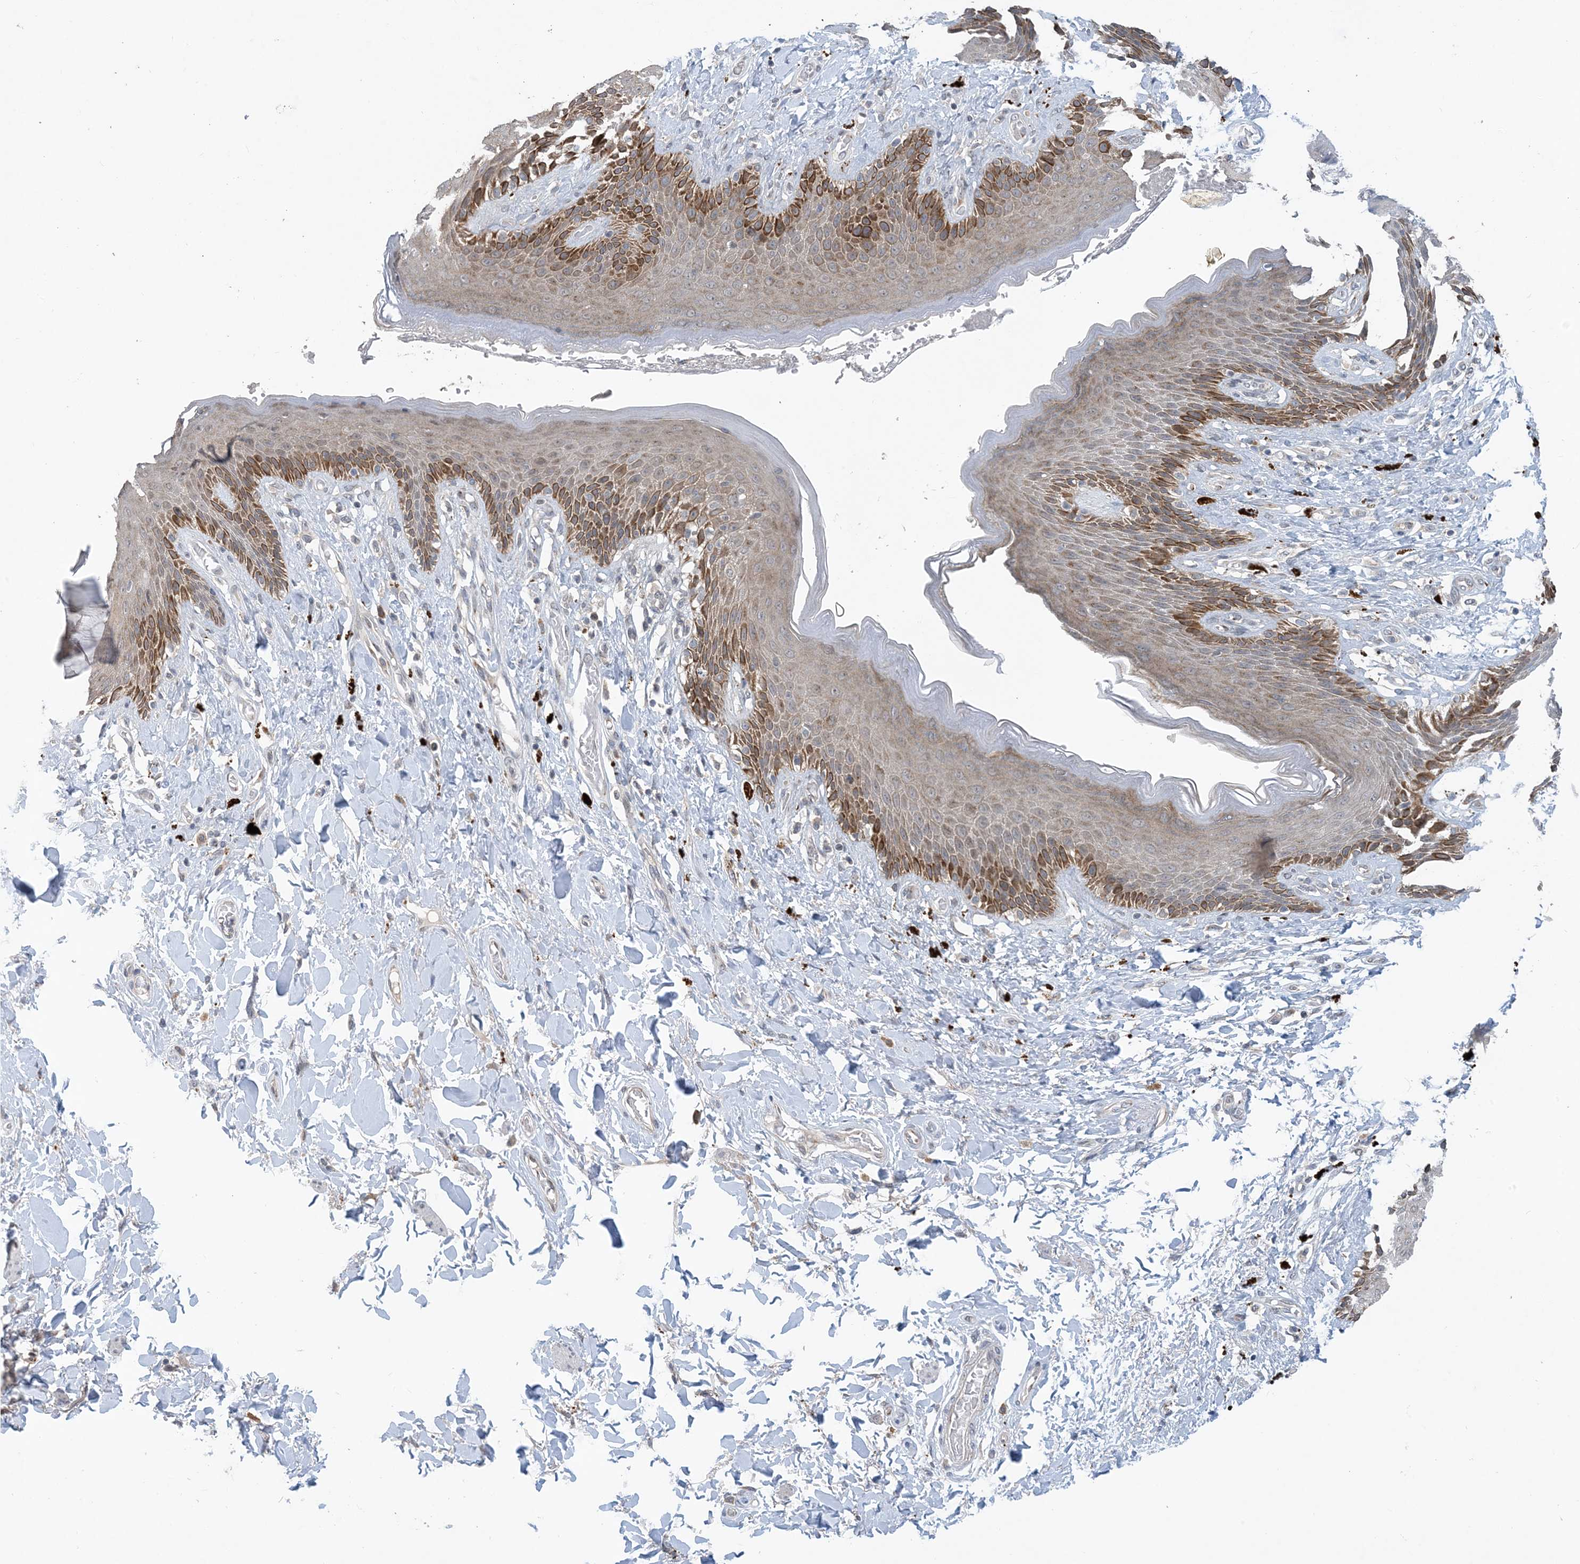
{"staining": {"intensity": "strong", "quantity": "25%-75%", "location": "cytoplasmic/membranous"}, "tissue": "skin", "cell_type": "Epidermal cells", "image_type": "normal", "snomed": [{"axis": "morphology", "description": "Normal tissue, NOS"}, {"axis": "topography", "description": "Anal"}], "caption": "Epidermal cells display high levels of strong cytoplasmic/membranous staining in approximately 25%-75% of cells in benign human skin.", "gene": "TINAG", "patient": {"sex": "female", "age": 78}}